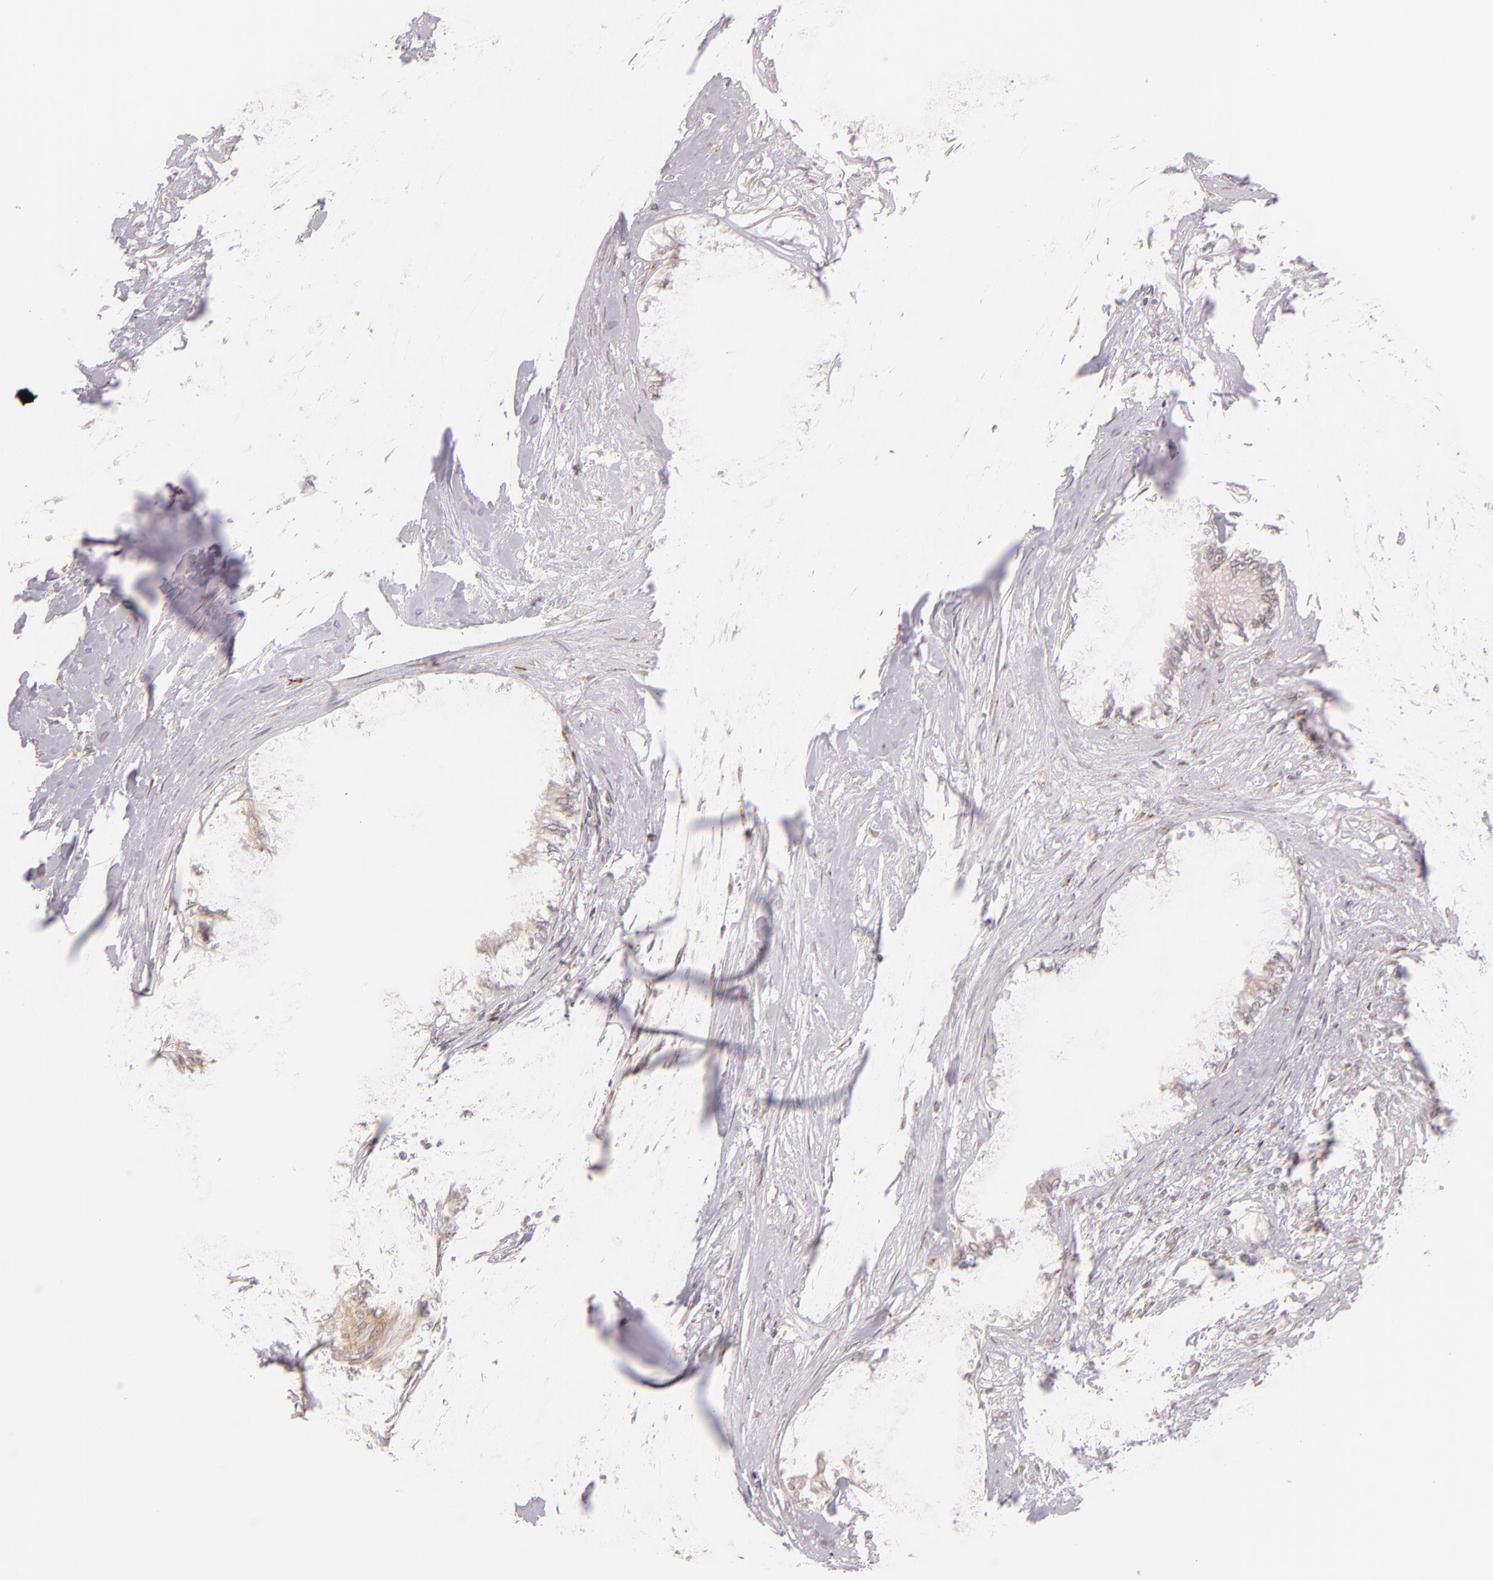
{"staining": {"intensity": "weak", "quantity": ">75%", "location": "cytoplasmic/membranous"}, "tissue": "pancreatic cancer", "cell_type": "Tumor cells", "image_type": "cancer", "snomed": [{"axis": "morphology", "description": "Adenocarcinoma, NOS"}, {"axis": "topography", "description": "Pancreas"}], "caption": "This photomicrograph displays pancreatic adenocarcinoma stained with immunohistochemistry (IHC) to label a protein in brown. The cytoplasmic/membranous of tumor cells show weak positivity for the protein. Nuclei are counter-stained blue.", "gene": "LGMN", "patient": {"sex": "female", "age": 64}}